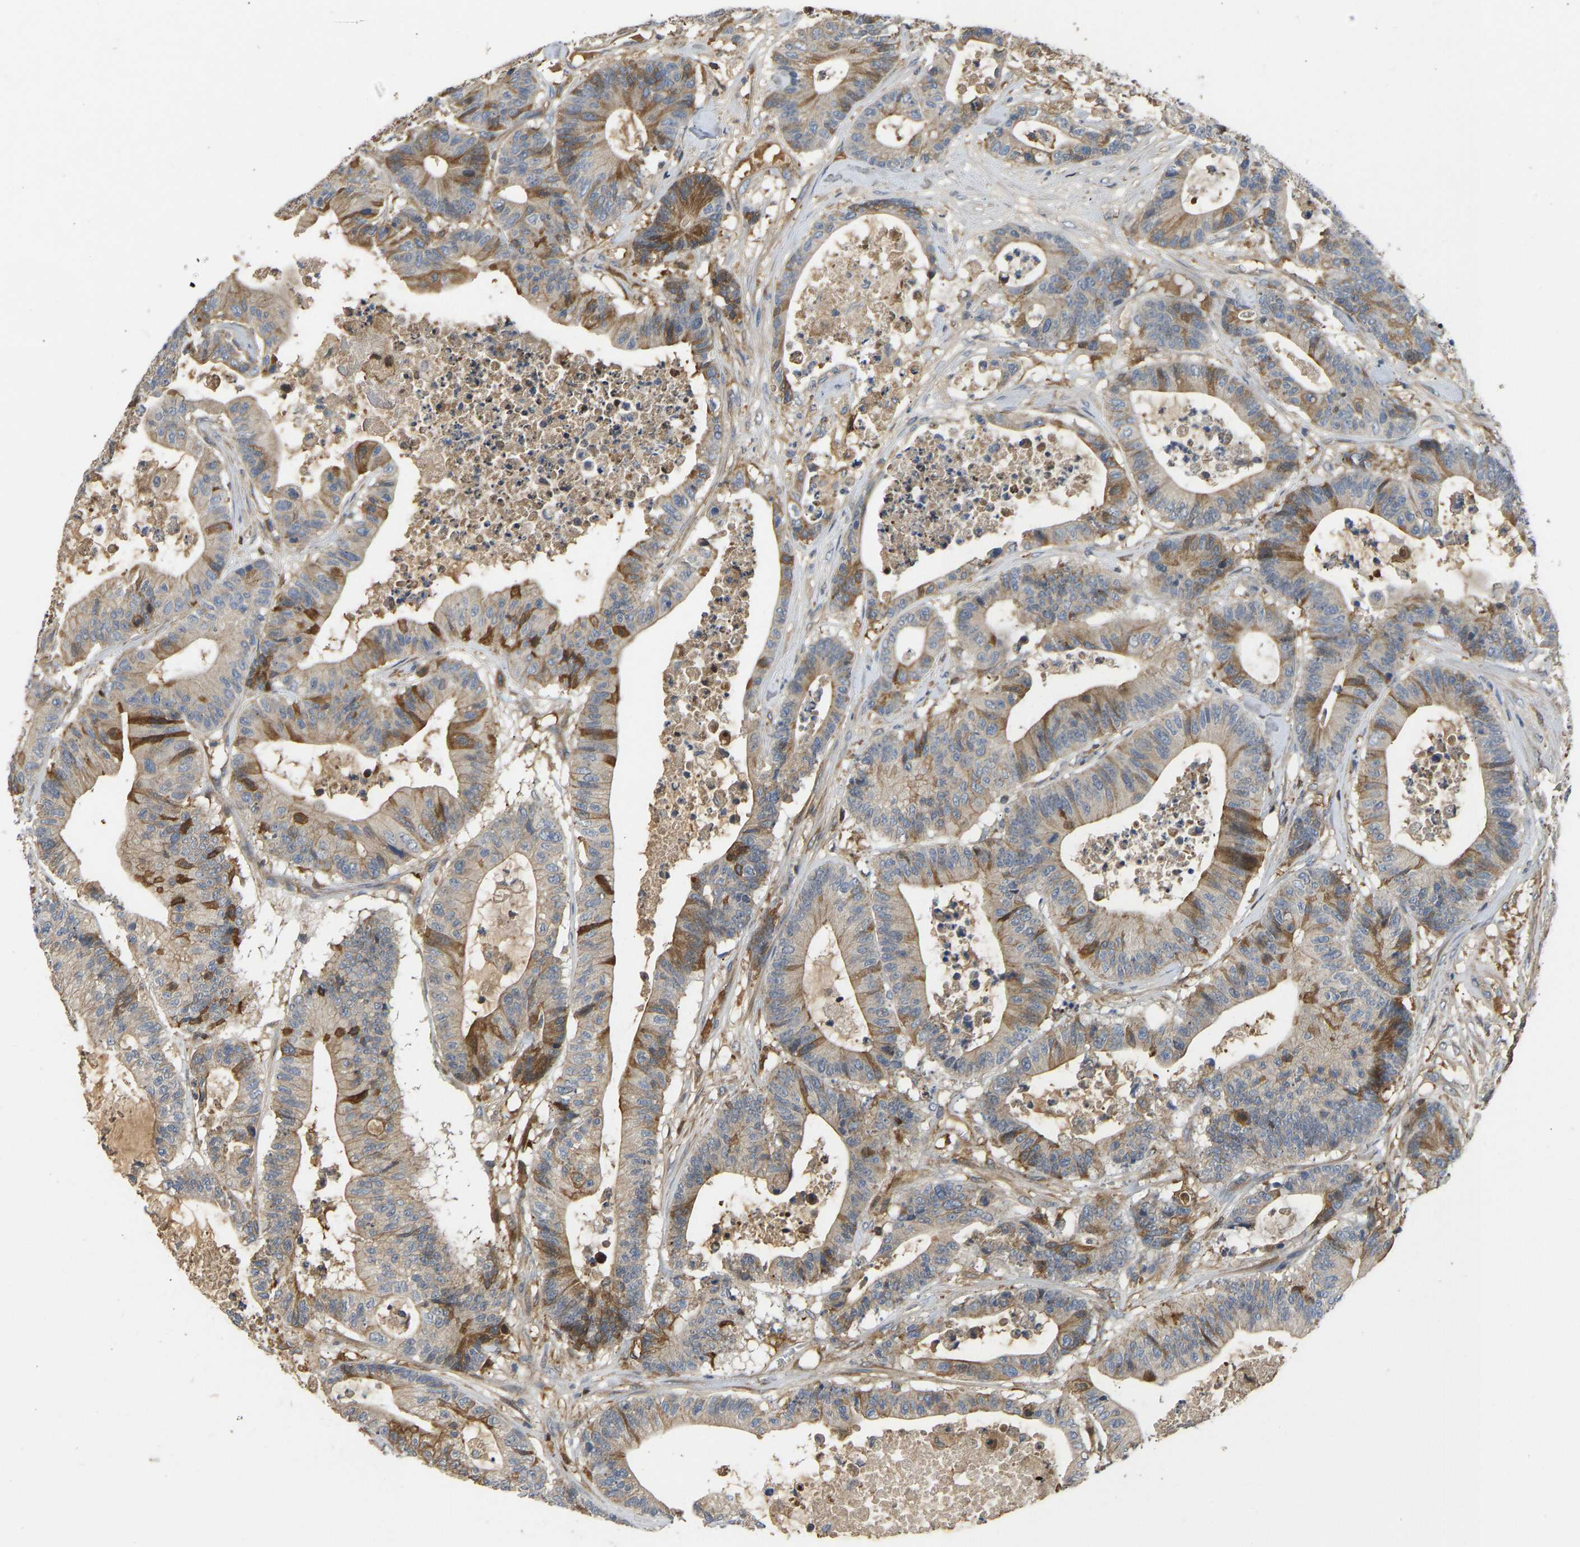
{"staining": {"intensity": "moderate", "quantity": "<25%", "location": "cytoplasmic/membranous"}, "tissue": "colorectal cancer", "cell_type": "Tumor cells", "image_type": "cancer", "snomed": [{"axis": "morphology", "description": "Adenocarcinoma, NOS"}, {"axis": "topography", "description": "Colon"}], "caption": "Approximately <25% of tumor cells in colorectal adenocarcinoma reveal moderate cytoplasmic/membranous protein expression as visualized by brown immunohistochemical staining.", "gene": "VCPKMT", "patient": {"sex": "female", "age": 84}}